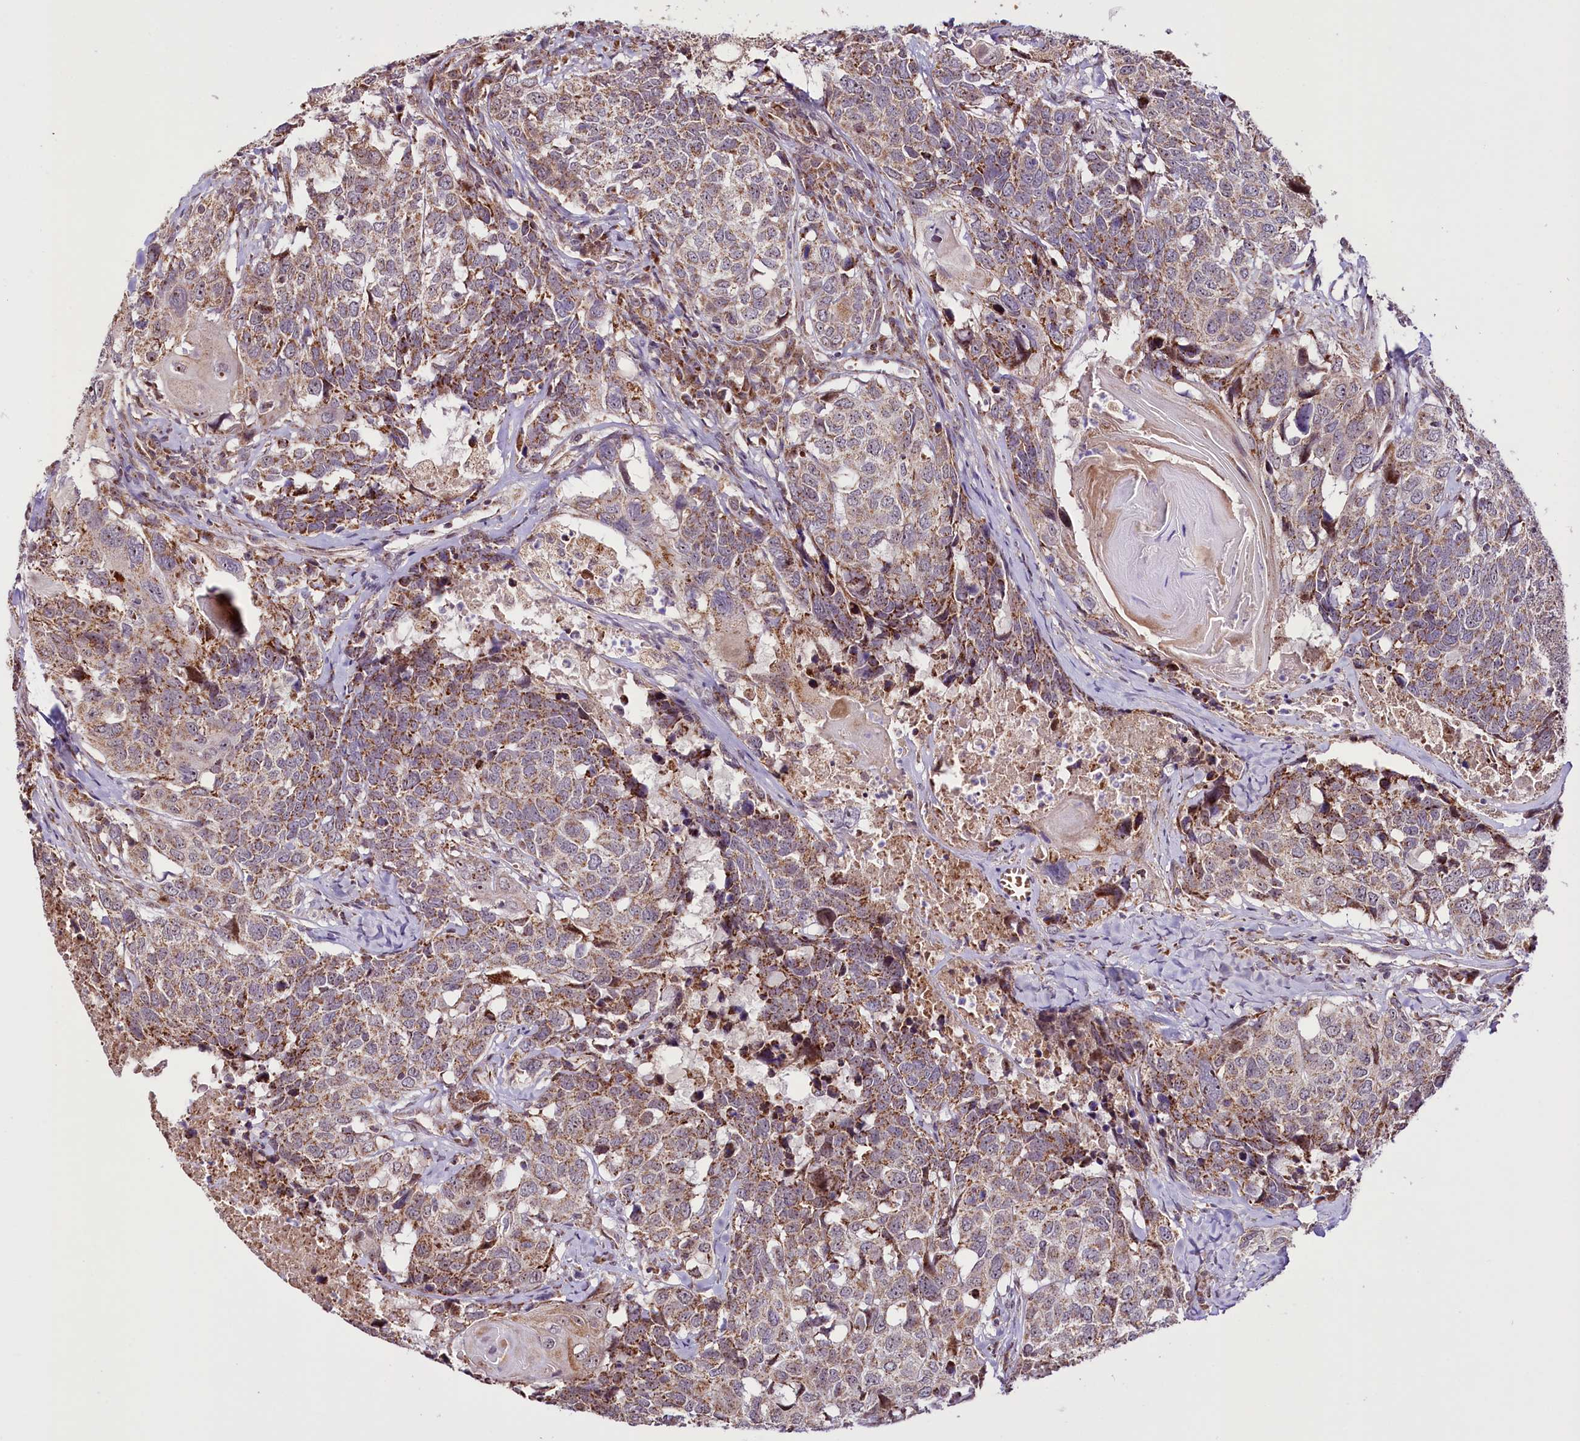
{"staining": {"intensity": "moderate", "quantity": "25%-75%", "location": "cytoplasmic/membranous"}, "tissue": "head and neck cancer", "cell_type": "Tumor cells", "image_type": "cancer", "snomed": [{"axis": "morphology", "description": "Squamous cell carcinoma, NOS"}, {"axis": "topography", "description": "Head-Neck"}], "caption": "Immunohistochemistry (IHC) of squamous cell carcinoma (head and neck) demonstrates medium levels of moderate cytoplasmic/membranous positivity in approximately 25%-75% of tumor cells. (Stains: DAB (3,3'-diaminobenzidine) in brown, nuclei in blue, Microscopy: brightfield microscopy at high magnification).", "gene": "ST7", "patient": {"sex": "male", "age": 66}}